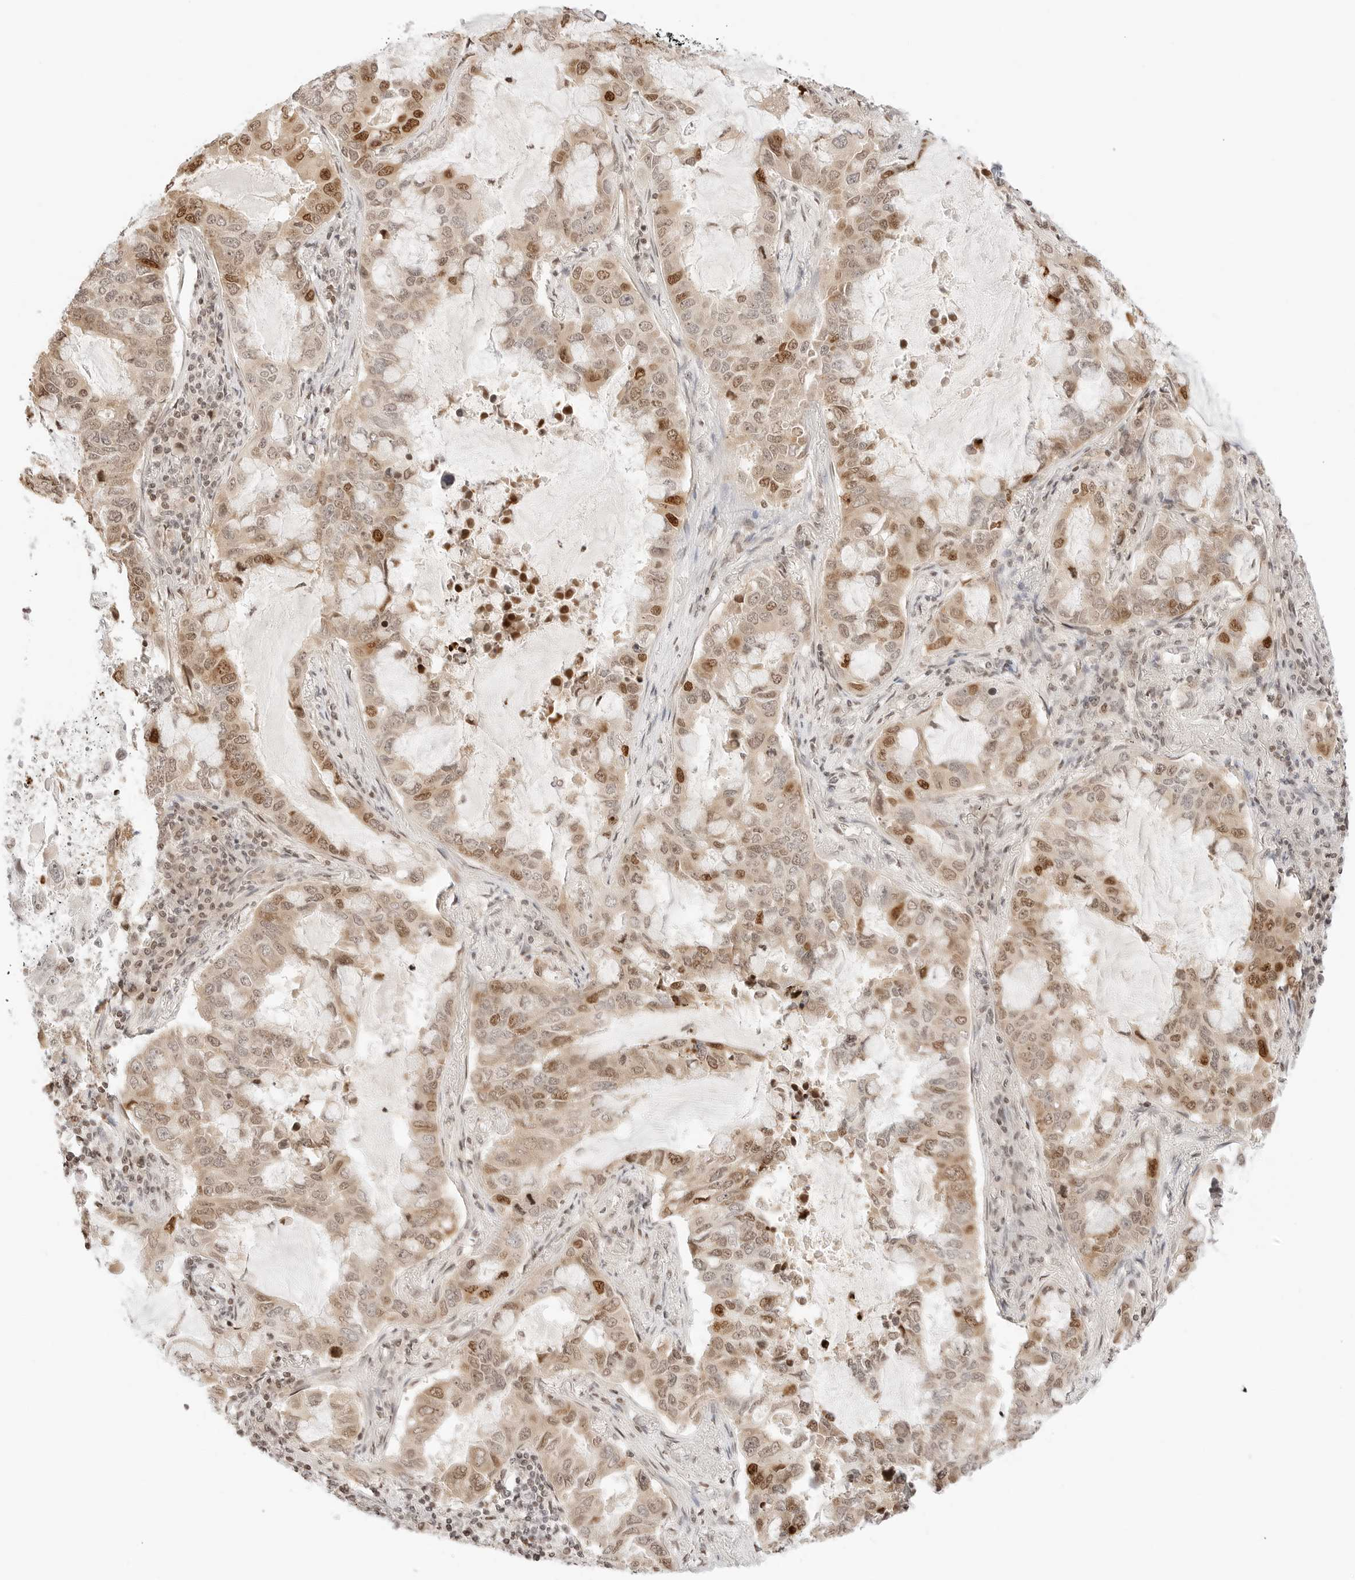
{"staining": {"intensity": "moderate", "quantity": ">75%", "location": "cytoplasmic/membranous,nuclear"}, "tissue": "lung cancer", "cell_type": "Tumor cells", "image_type": "cancer", "snomed": [{"axis": "morphology", "description": "Adenocarcinoma, NOS"}, {"axis": "topography", "description": "Lung"}], "caption": "IHC (DAB) staining of lung adenocarcinoma exhibits moderate cytoplasmic/membranous and nuclear protein staining in approximately >75% of tumor cells.", "gene": "RPS6KL1", "patient": {"sex": "male", "age": 64}}